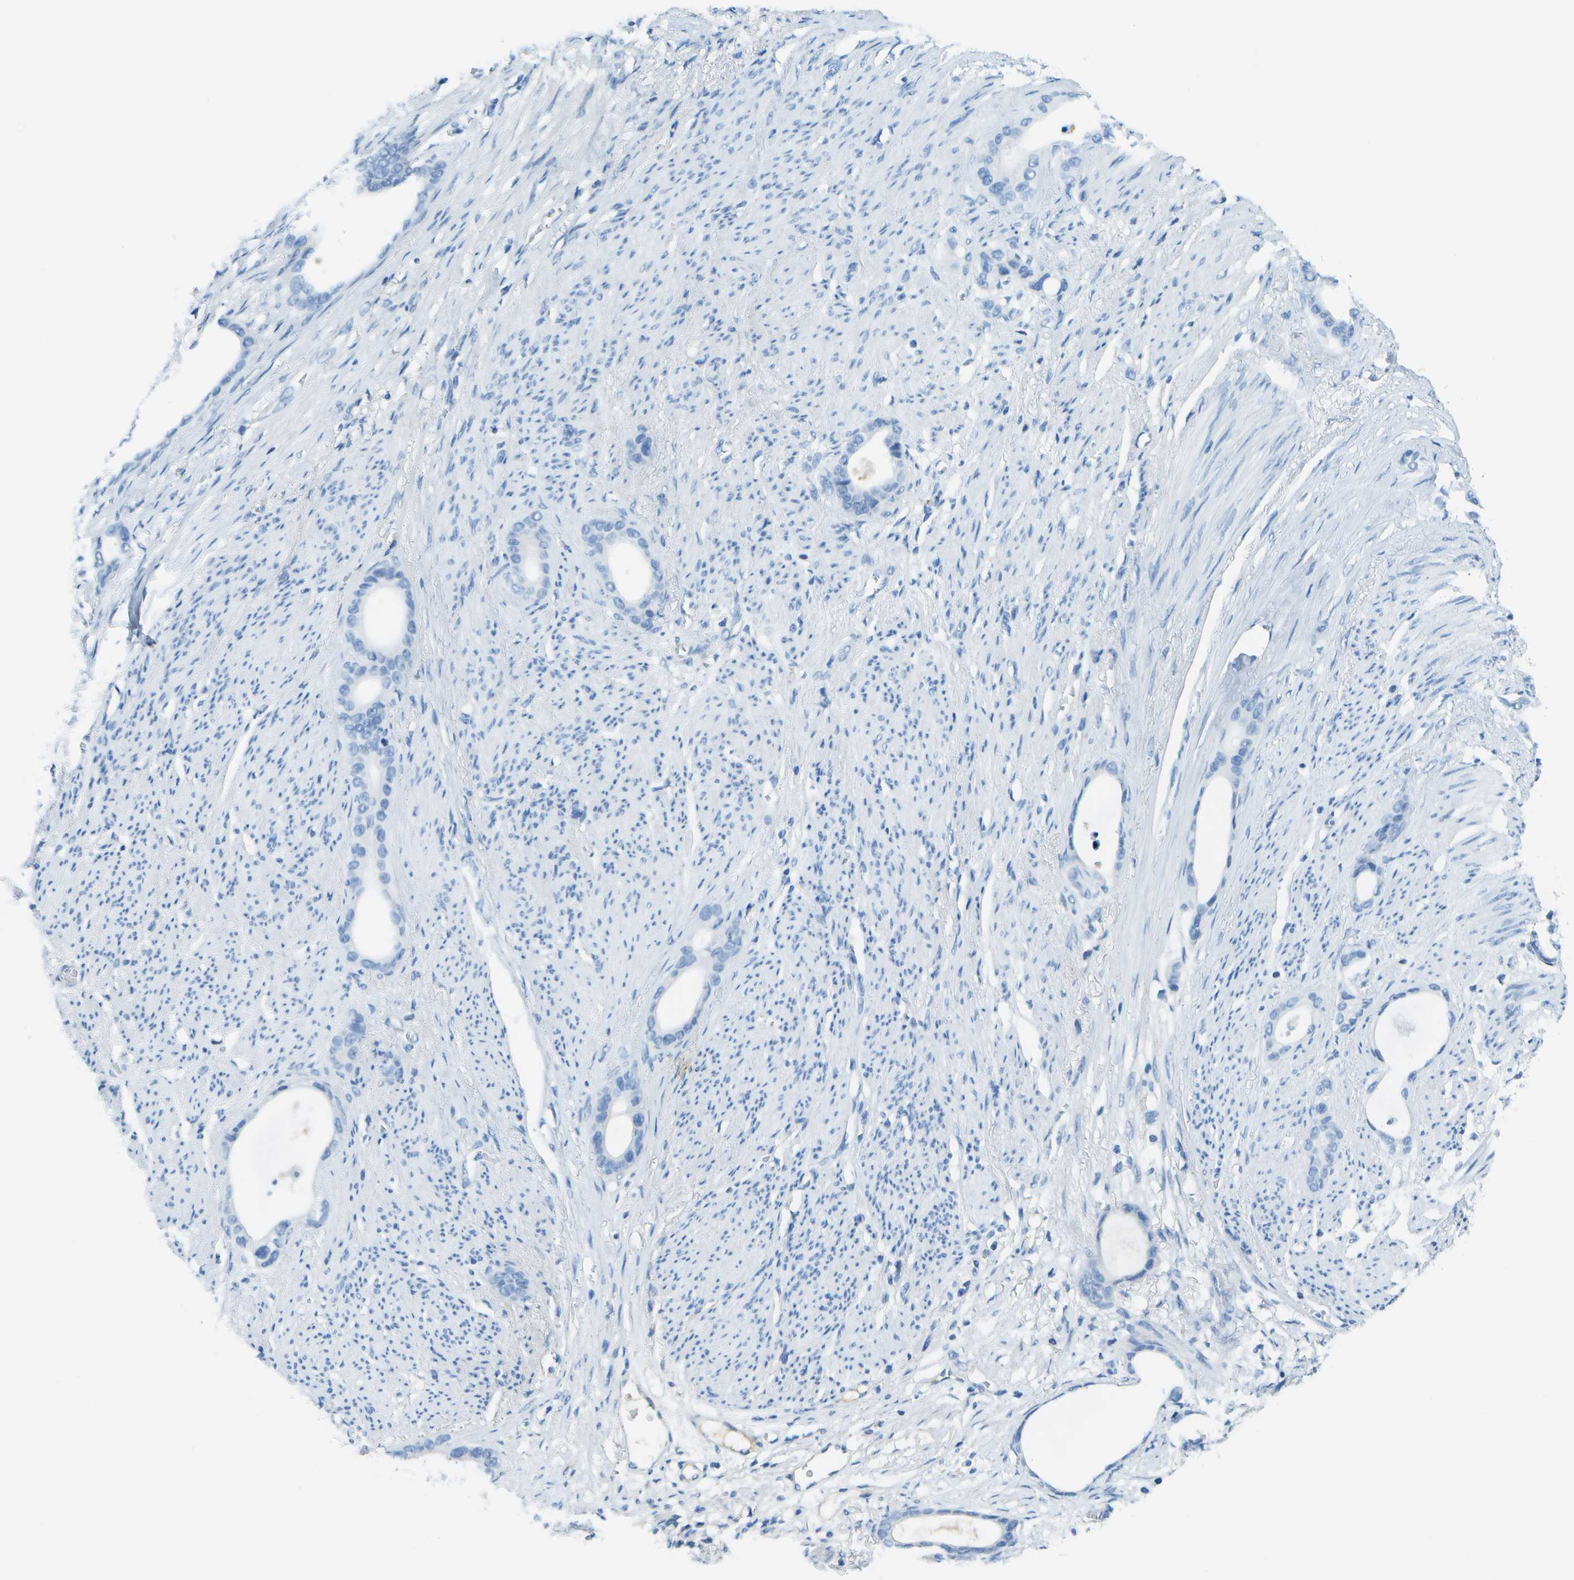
{"staining": {"intensity": "negative", "quantity": "none", "location": "none"}, "tissue": "stomach cancer", "cell_type": "Tumor cells", "image_type": "cancer", "snomed": [{"axis": "morphology", "description": "Adenocarcinoma, NOS"}, {"axis": "topography", "description": "Stomach"}], "caption": "Human adenocarcinoma (stomach) stained for a protein using immunohistochemistry exhibits no staining in tumor cells.", "gene": "C1S", "patient": {"sex": "female", "age": 75}}